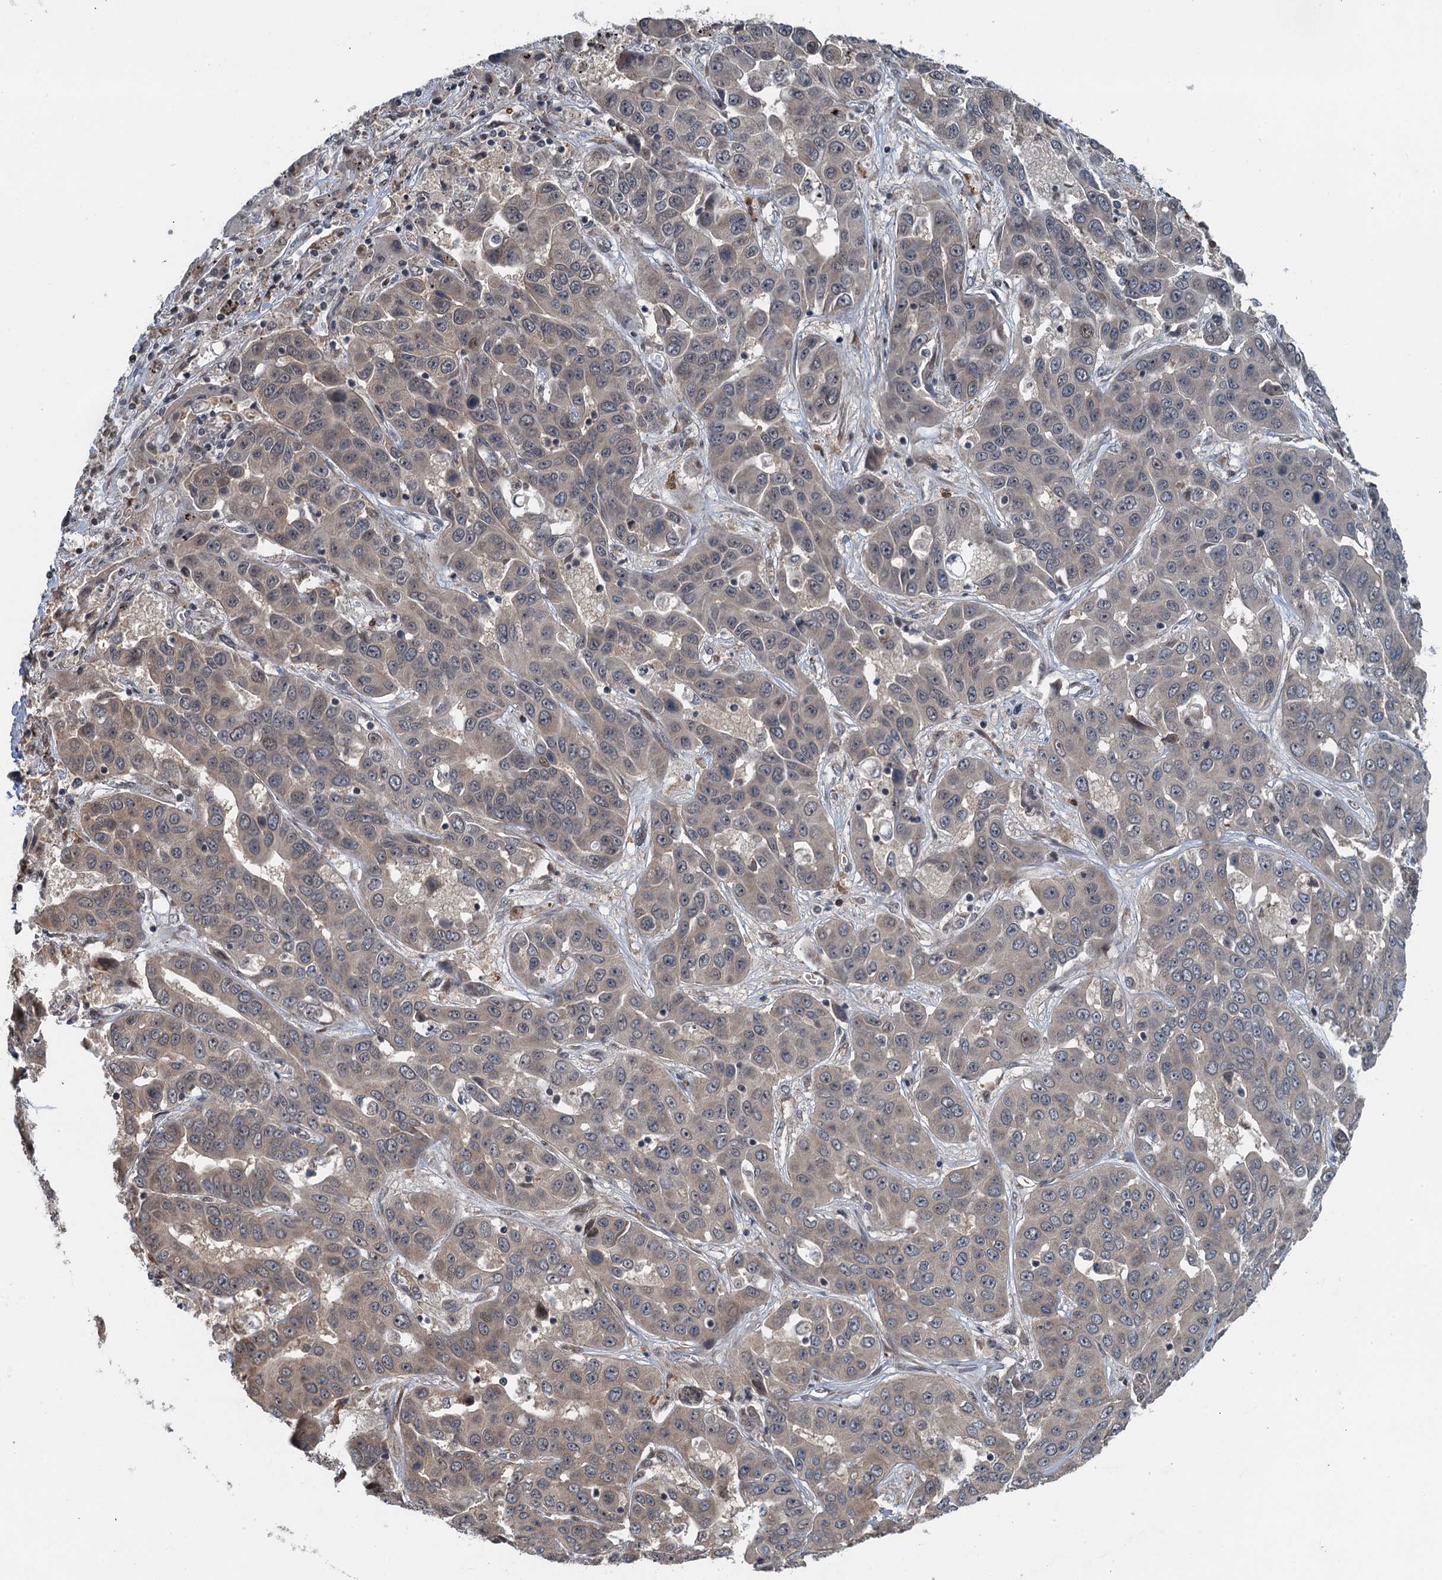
{"staining": {"intensity": "negative", "quantity": "none", "location": "none"}, "tissue": "liver cancer", "cell_type": "Tumor cells", "image_type": "cancer", "snomed": [{"axis": "morphology", "description": "Cholangiocarcinoma"}, {"axis": "topography", "description": "Liver"}], "caption": "This is a photomicrograph of immunohistochemistry (IHC) staining of liver cancer, which shows no positivity in tumor cells.", "gene": "WHAMM", "patient": {"sex": "female", "age": 52}}